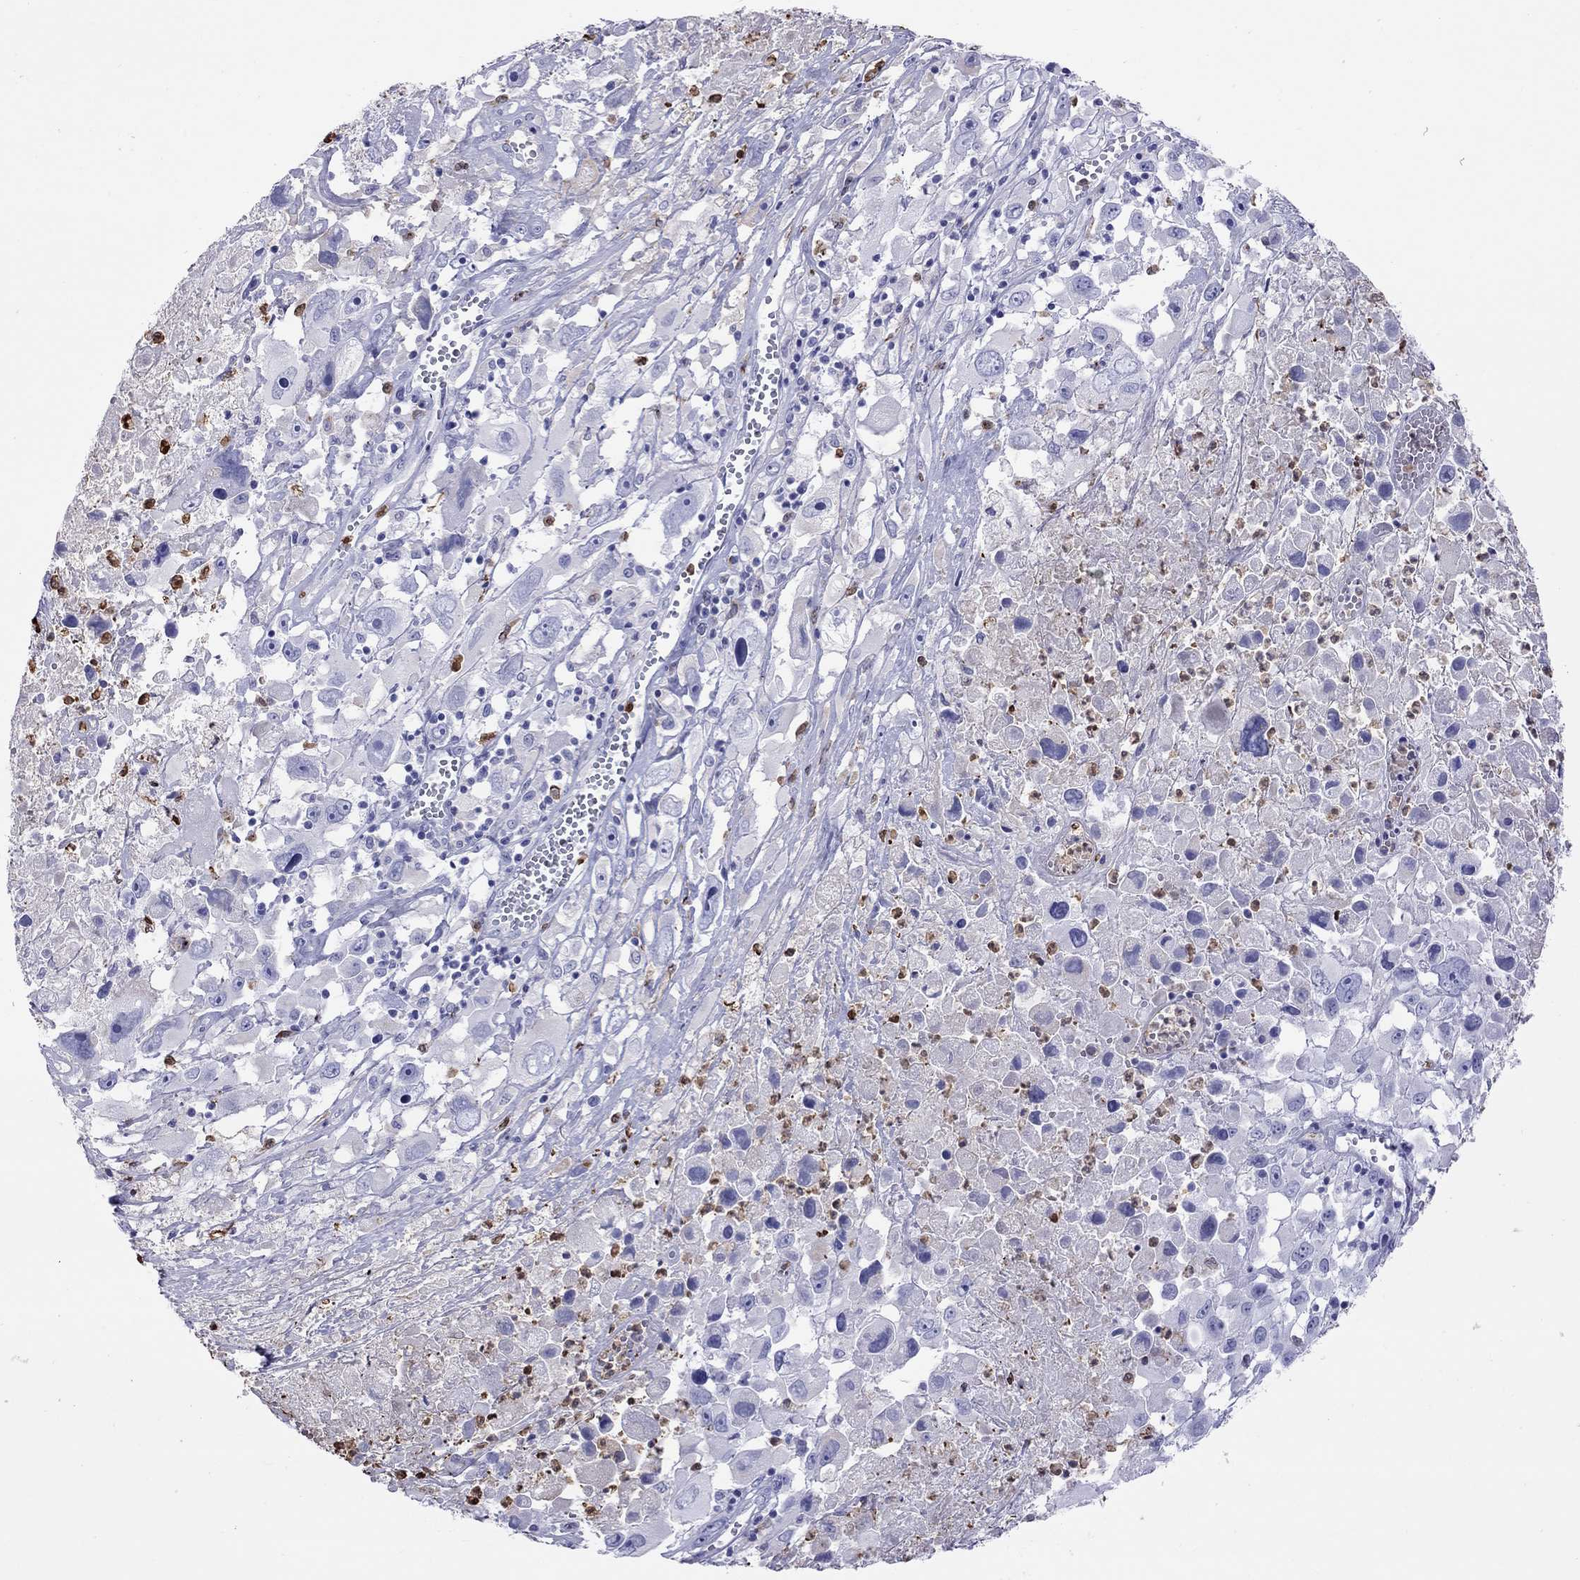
{"staining": {"intensity": "negative", "quantity": "none", "location": "none"}, "tissue": "melanoma", "cell_type": "Tumor cells", "image_type": "cancer", "snomed": [{"axis": "morphology", "description": "Malignant melanoma, Metastatic site"}, {"axis": "topography", "description": "Soft tissue"}], "caption": "Tumor cells show no significant positivity in malignant melanoma (metastatic site).", "gene": "SLAMF1", "patient": {"sex": "male", "age": 50}}